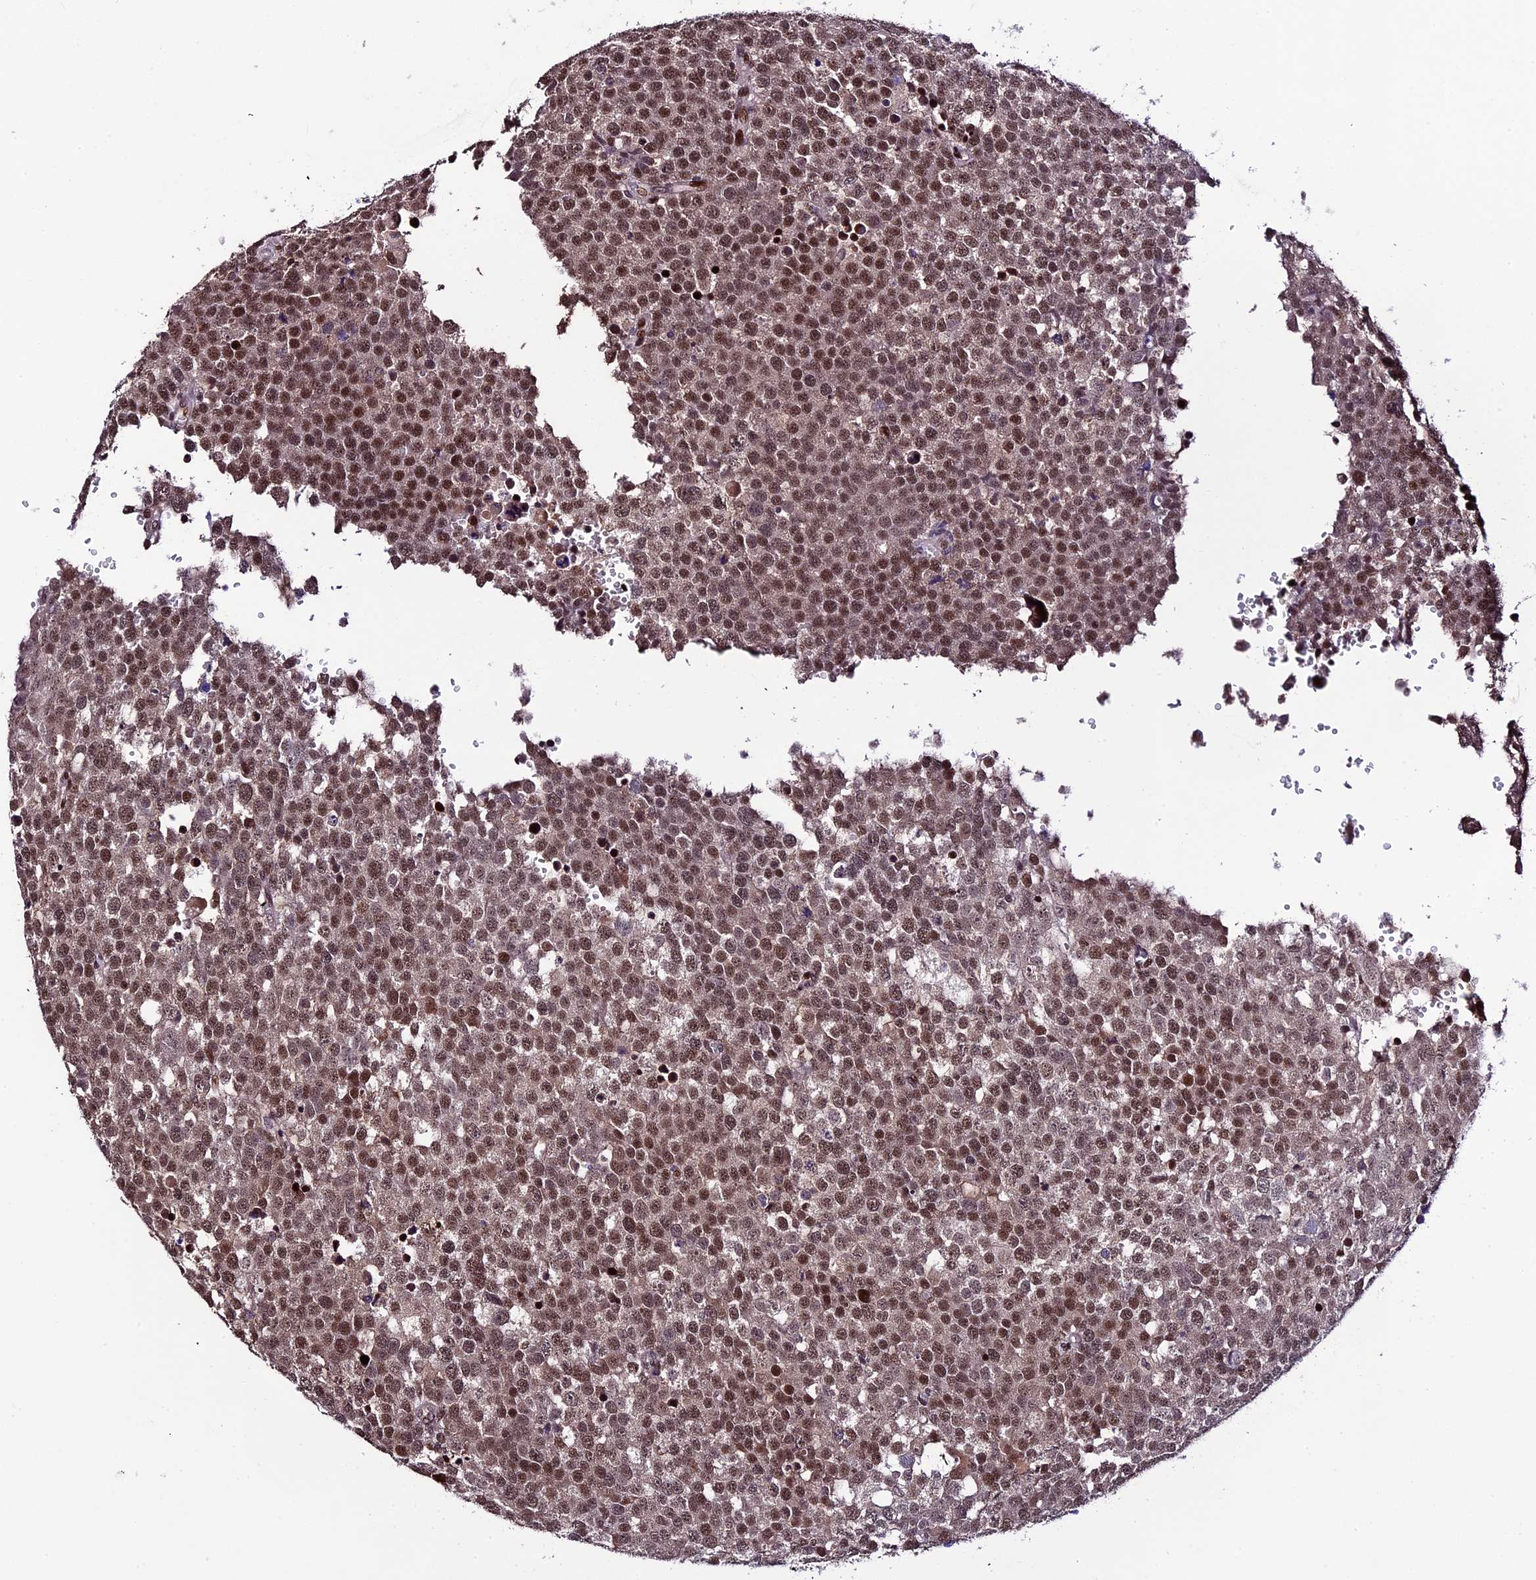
{"staining": {"intensity": "moderate", "quantity": ">75%", "location": "nuclear"}, "tissue": "testis cancer", "cell_type": "Tumor cells", "image_type": "cancer", "snomed": [{"axis": "morphology", "description": "Seminoma, NOS"}, {"axis": "topography", "description": "Testis"}], "caption": "There is medium levels of moderate nuclear expression in tumor cells of testis cancer, as demonstrated by immunohistochemical staining (brown color).", "gene": "TCP11L2", "patient": {"sex": "male", "age": 71}}